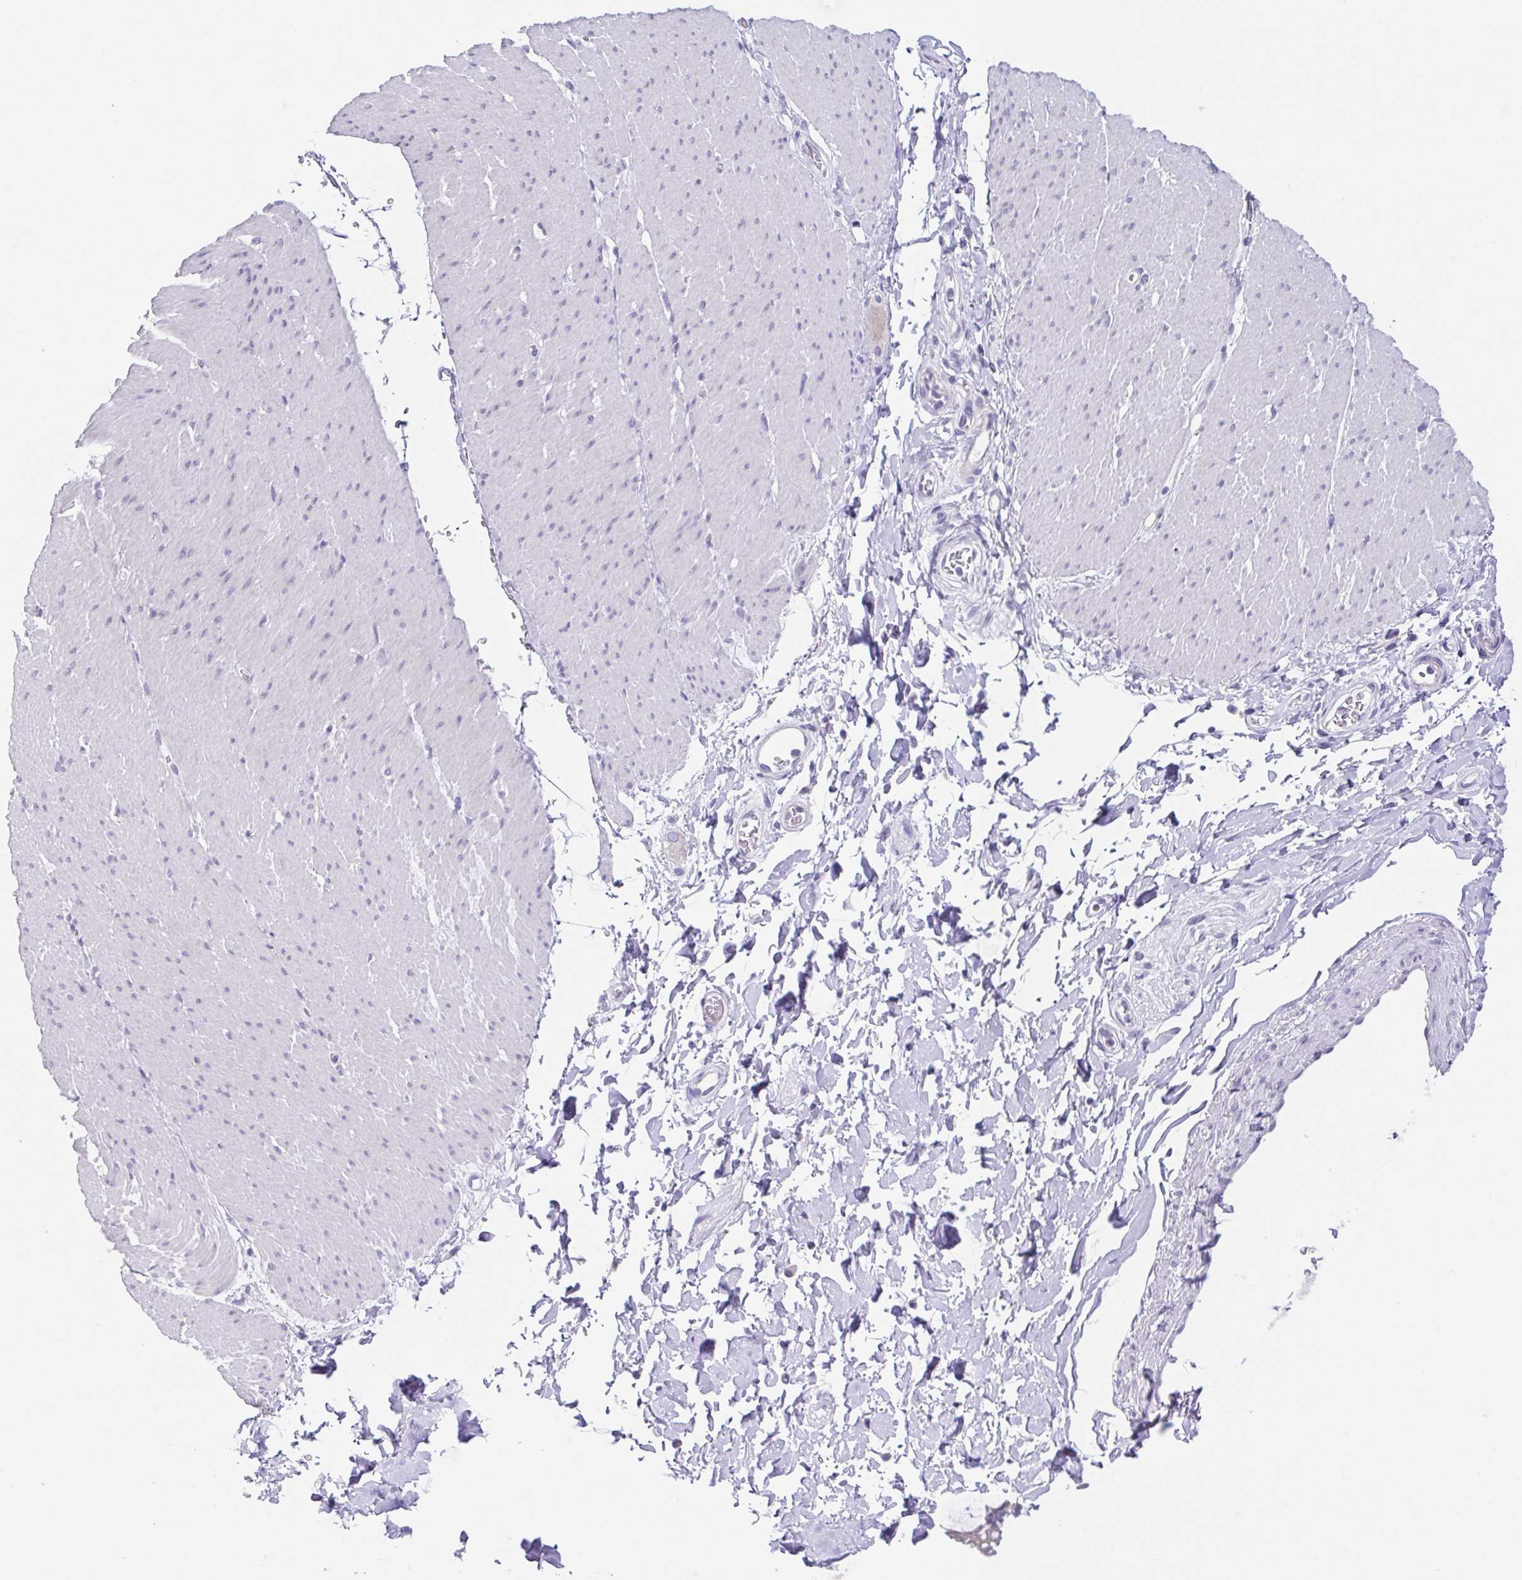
{"staining": {"intensity": "negative", "quantity": "none", "location": "none"}, "tissue": "smooth muscle", "cell_type": "Smooth muscle cells", "image_type": "normal", "snomed": [{"axis": "morphology", "description": "Normal tissue, NOS"}, {"axis": "topography", "description": "Smooth muscle"}, {"axis": "topography", "description": "Rectum"}], "caption": "This is an immunohistochemistry histopathology image of unremarkable smooth muscle. There is no expression in smooth muscle cells.", "gene": "RDH11", "patient": {"sex": "male", "age": 53}}